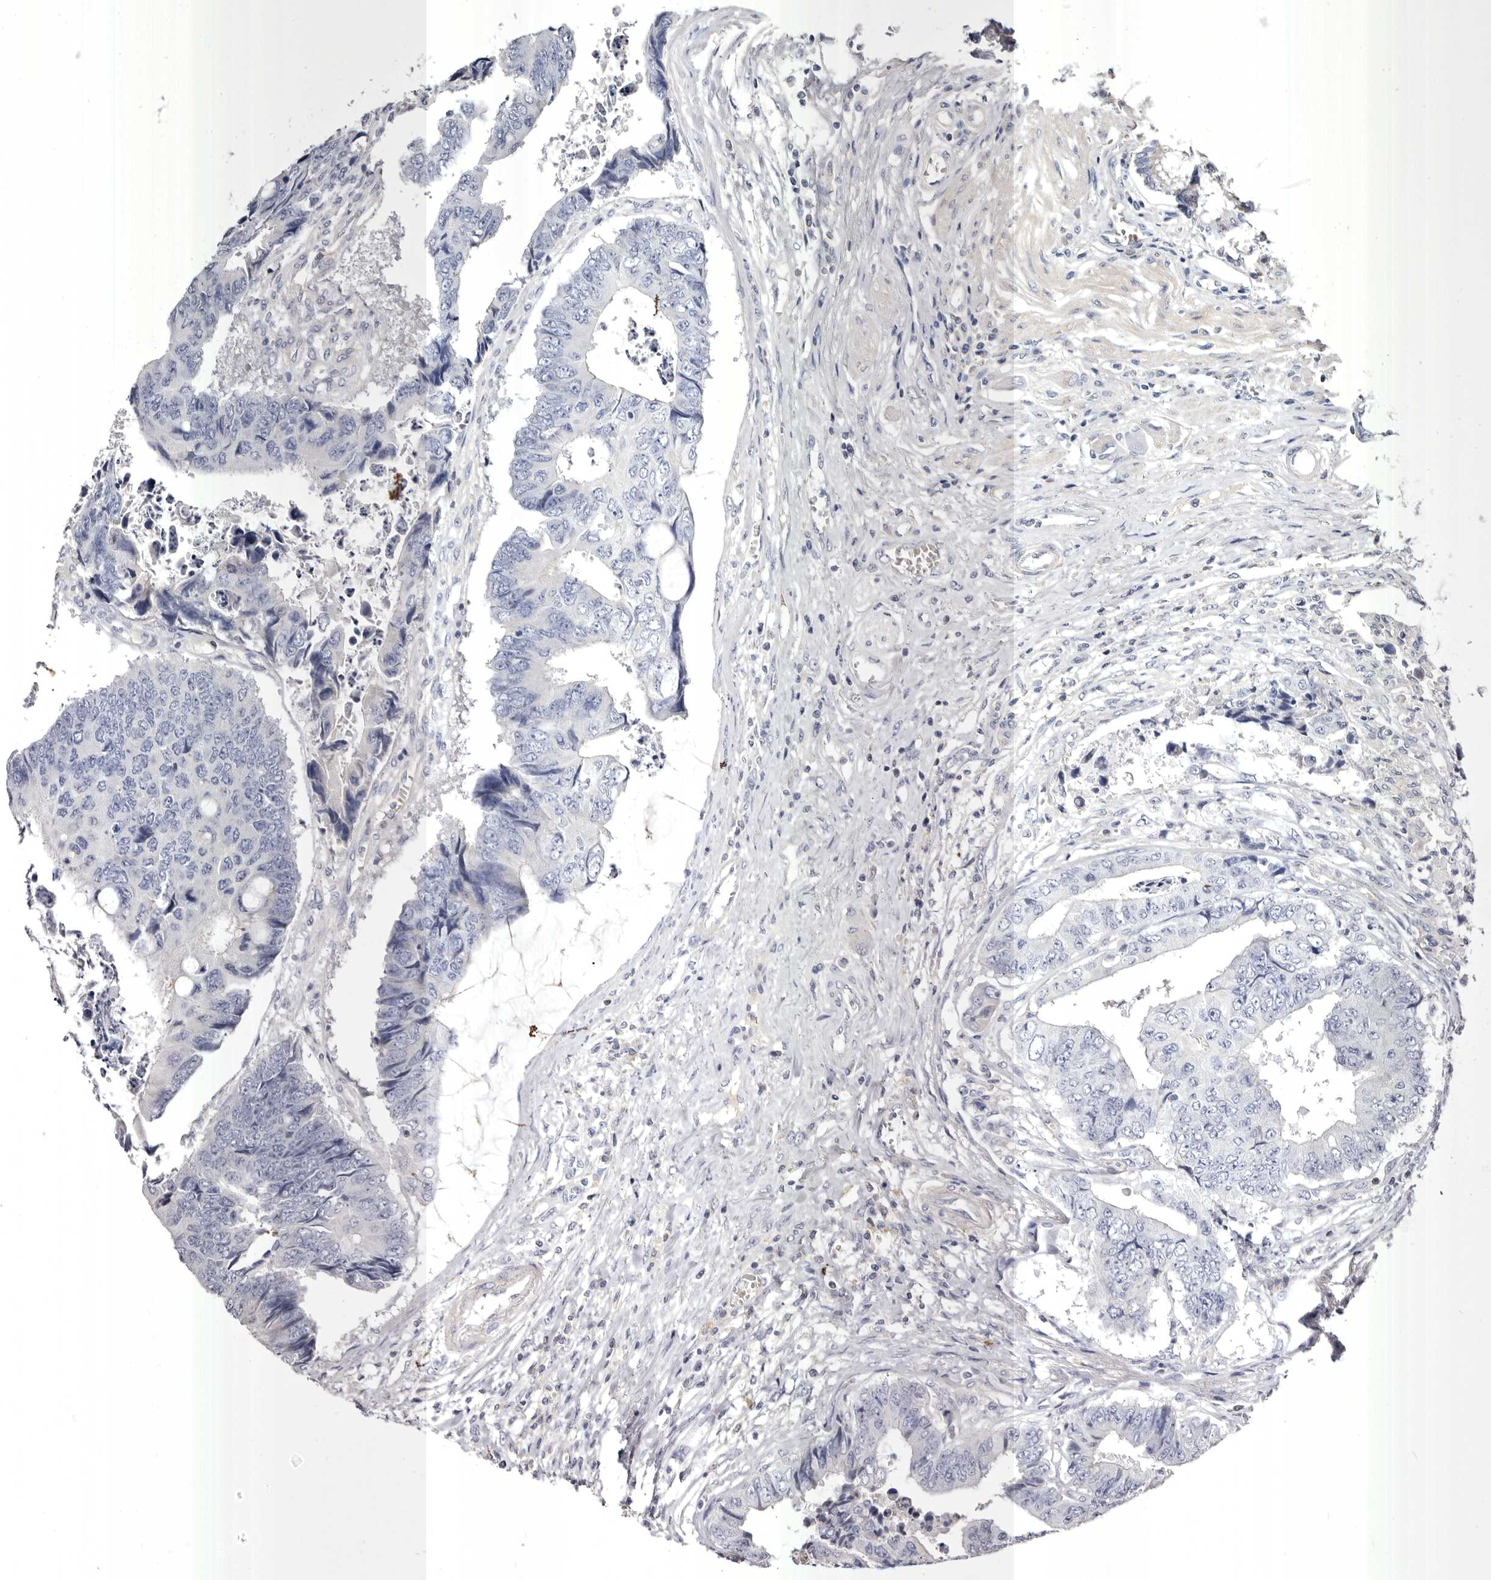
{"staining": {"intensity": "negative", "quantity": "none", "location": "none"}, "tissue": "colorectal cancer", "cell_type": "Tumor cells", "image_type": "cancer", "snomed": [{"axis": "morphology", "description": "Adenocarcinoma, NOS"}, {"axis": "topography", "description": "Rectum"}], "caption": "Human colorectal cancer stained for a protein using immunohistochemistry (IHC) demonstrates no expression in tumor cells.", "gene": "S1PR5", "patient": {"sex": "male", "age": 84}}